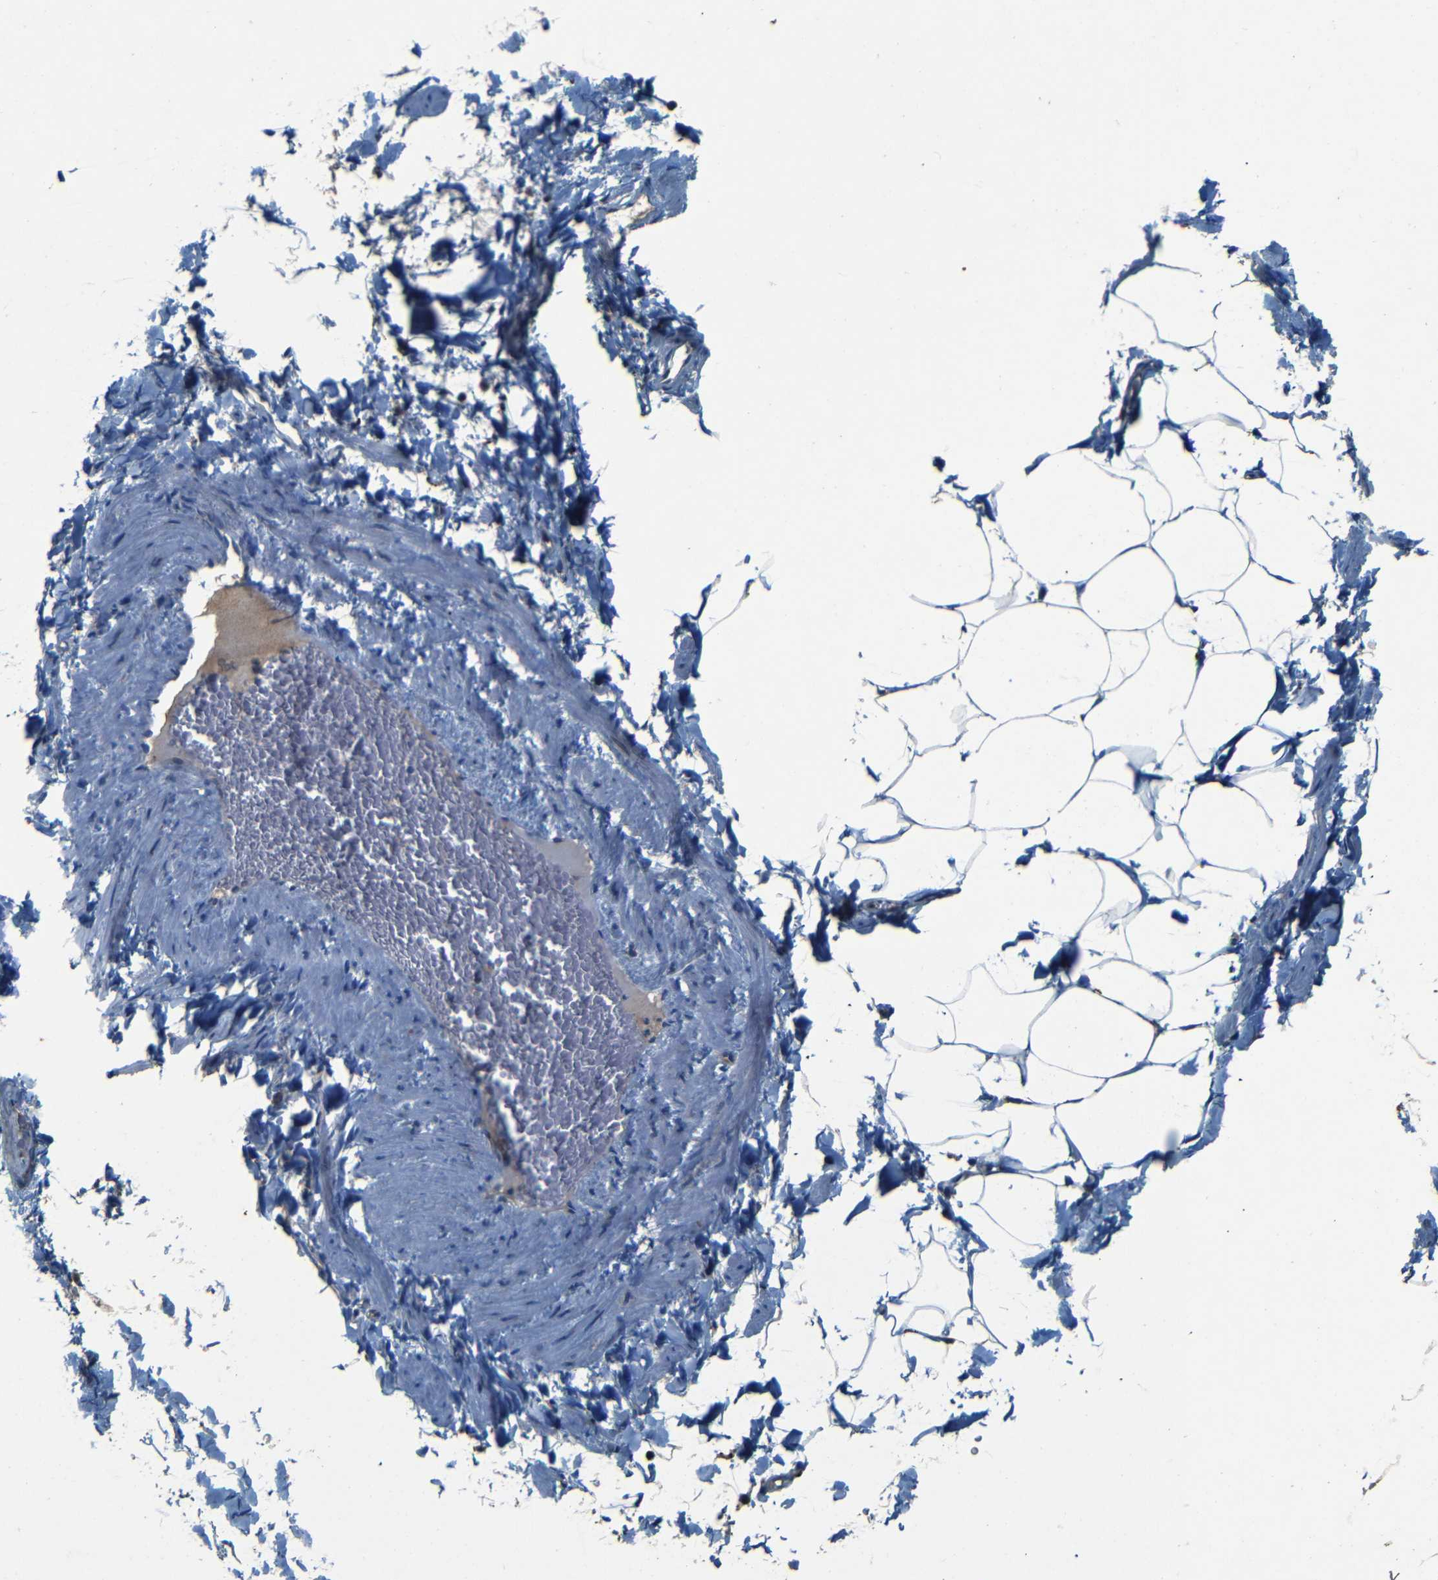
{"staining": {"intensity": "negative", "quantity": "none", "location": "none"}, "tissue": "adipose tissue", "cell_type": "Adipocytes", "image_type": "normal", "snomed": [{"axis": "morphology", "description": "Normal tissue, NOS"}, {"axis": "topography", "description": "Vascular tissue"}], "caption": "Immunohistochemistry photomicrograph of normal human adipose tissue stained for a protein (brown), which displays no positivity in adipocytes. The staining is performed using DAB brown chromogen with nuclei counter-stained in using hematoxylin.", "gene": "WSCD2", "patient": {"sex": "male", "age": 41}}